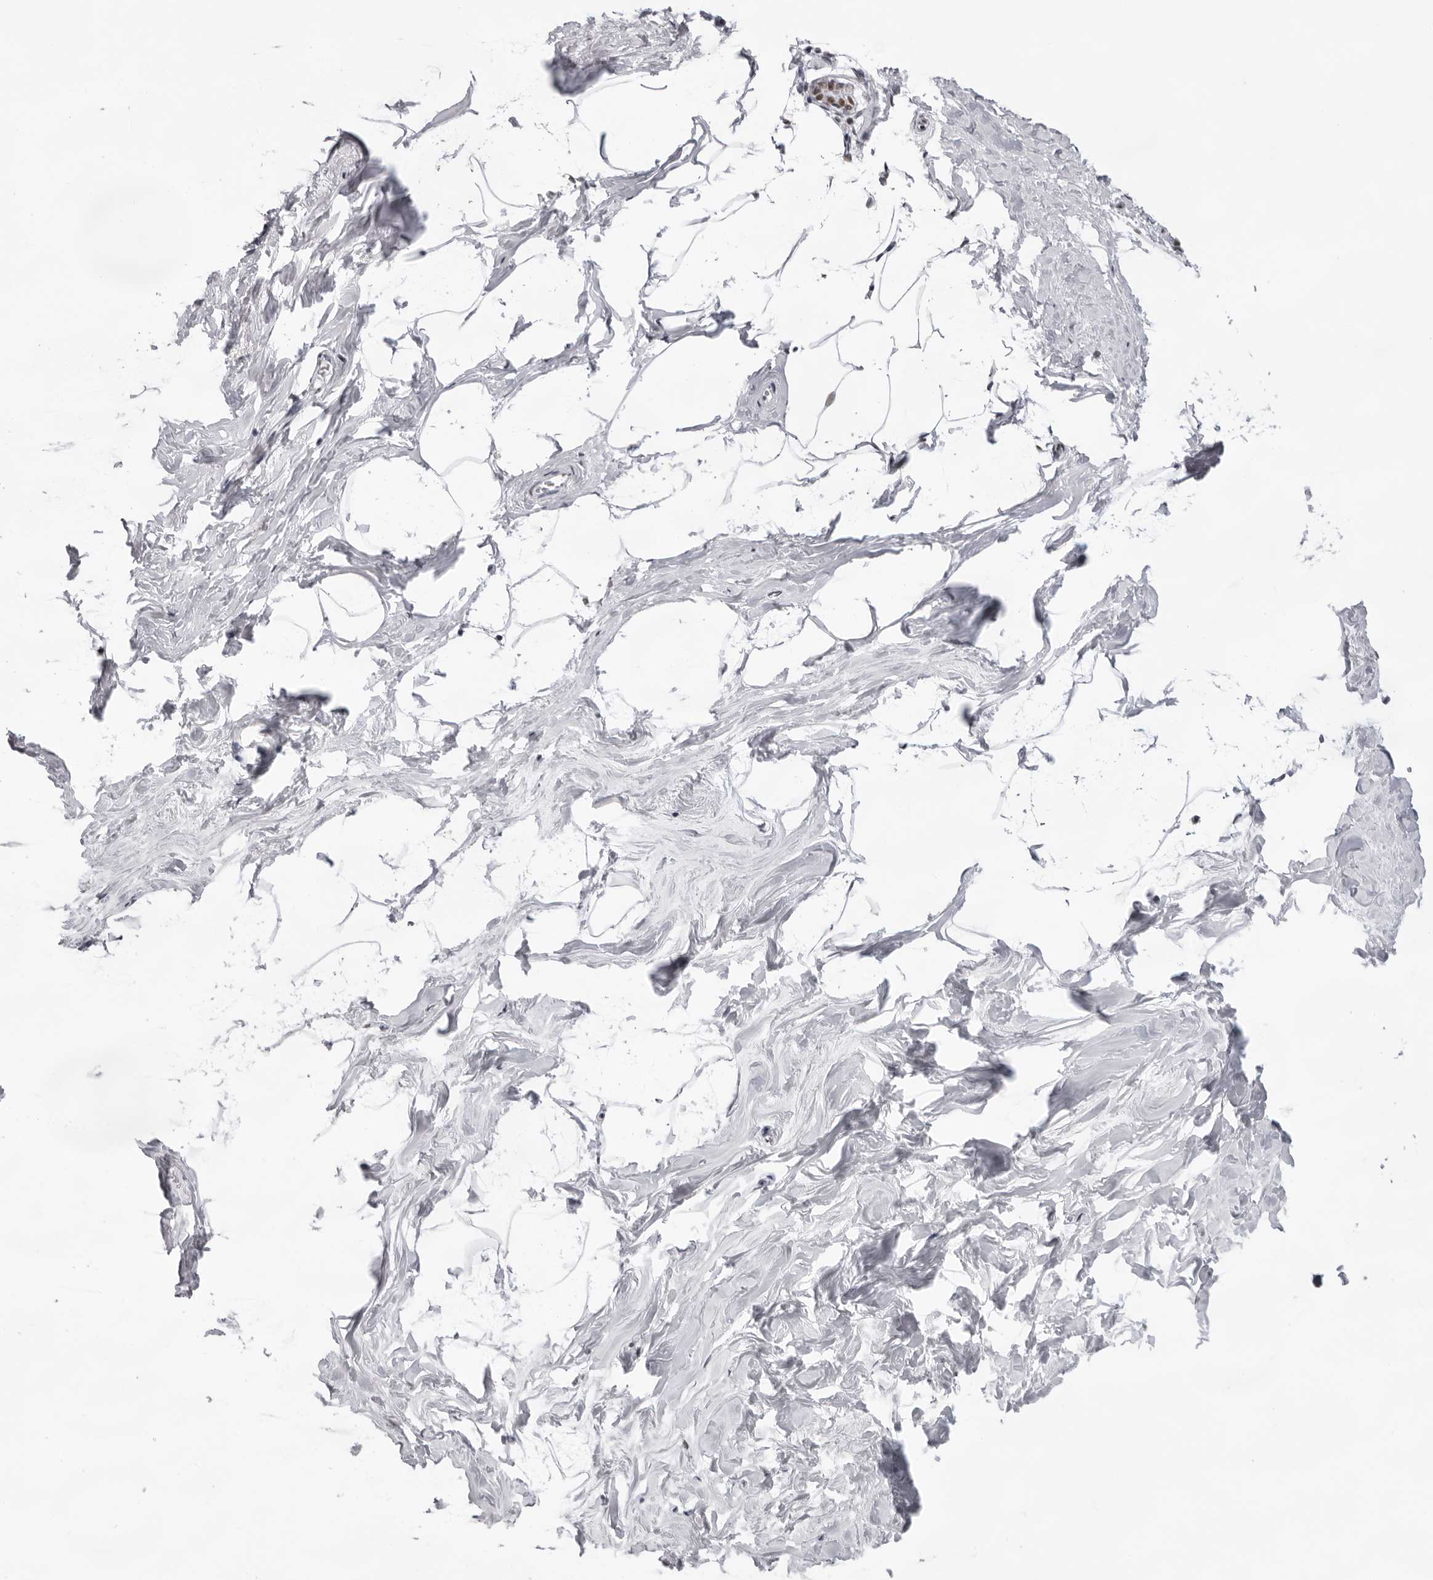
{"staining": {"intensity": "moderate", "quantity": ">75%", "location": "nuclear"}, "tissue": "breast", "cell_type": "Adipocytes", "image_type": "normal", "snomed": [{"axis": "morphology", "description": "Normal tissue, NOS"}, {"axis": "topography", "description": "Breast"}], "caption": "The image shows staining of benign breast, revealing moderate nuclear protein expression (brown color) within adipocytes.", "gene": "IRF2BP2", "patient": {"sex": "female", "age": 62}}